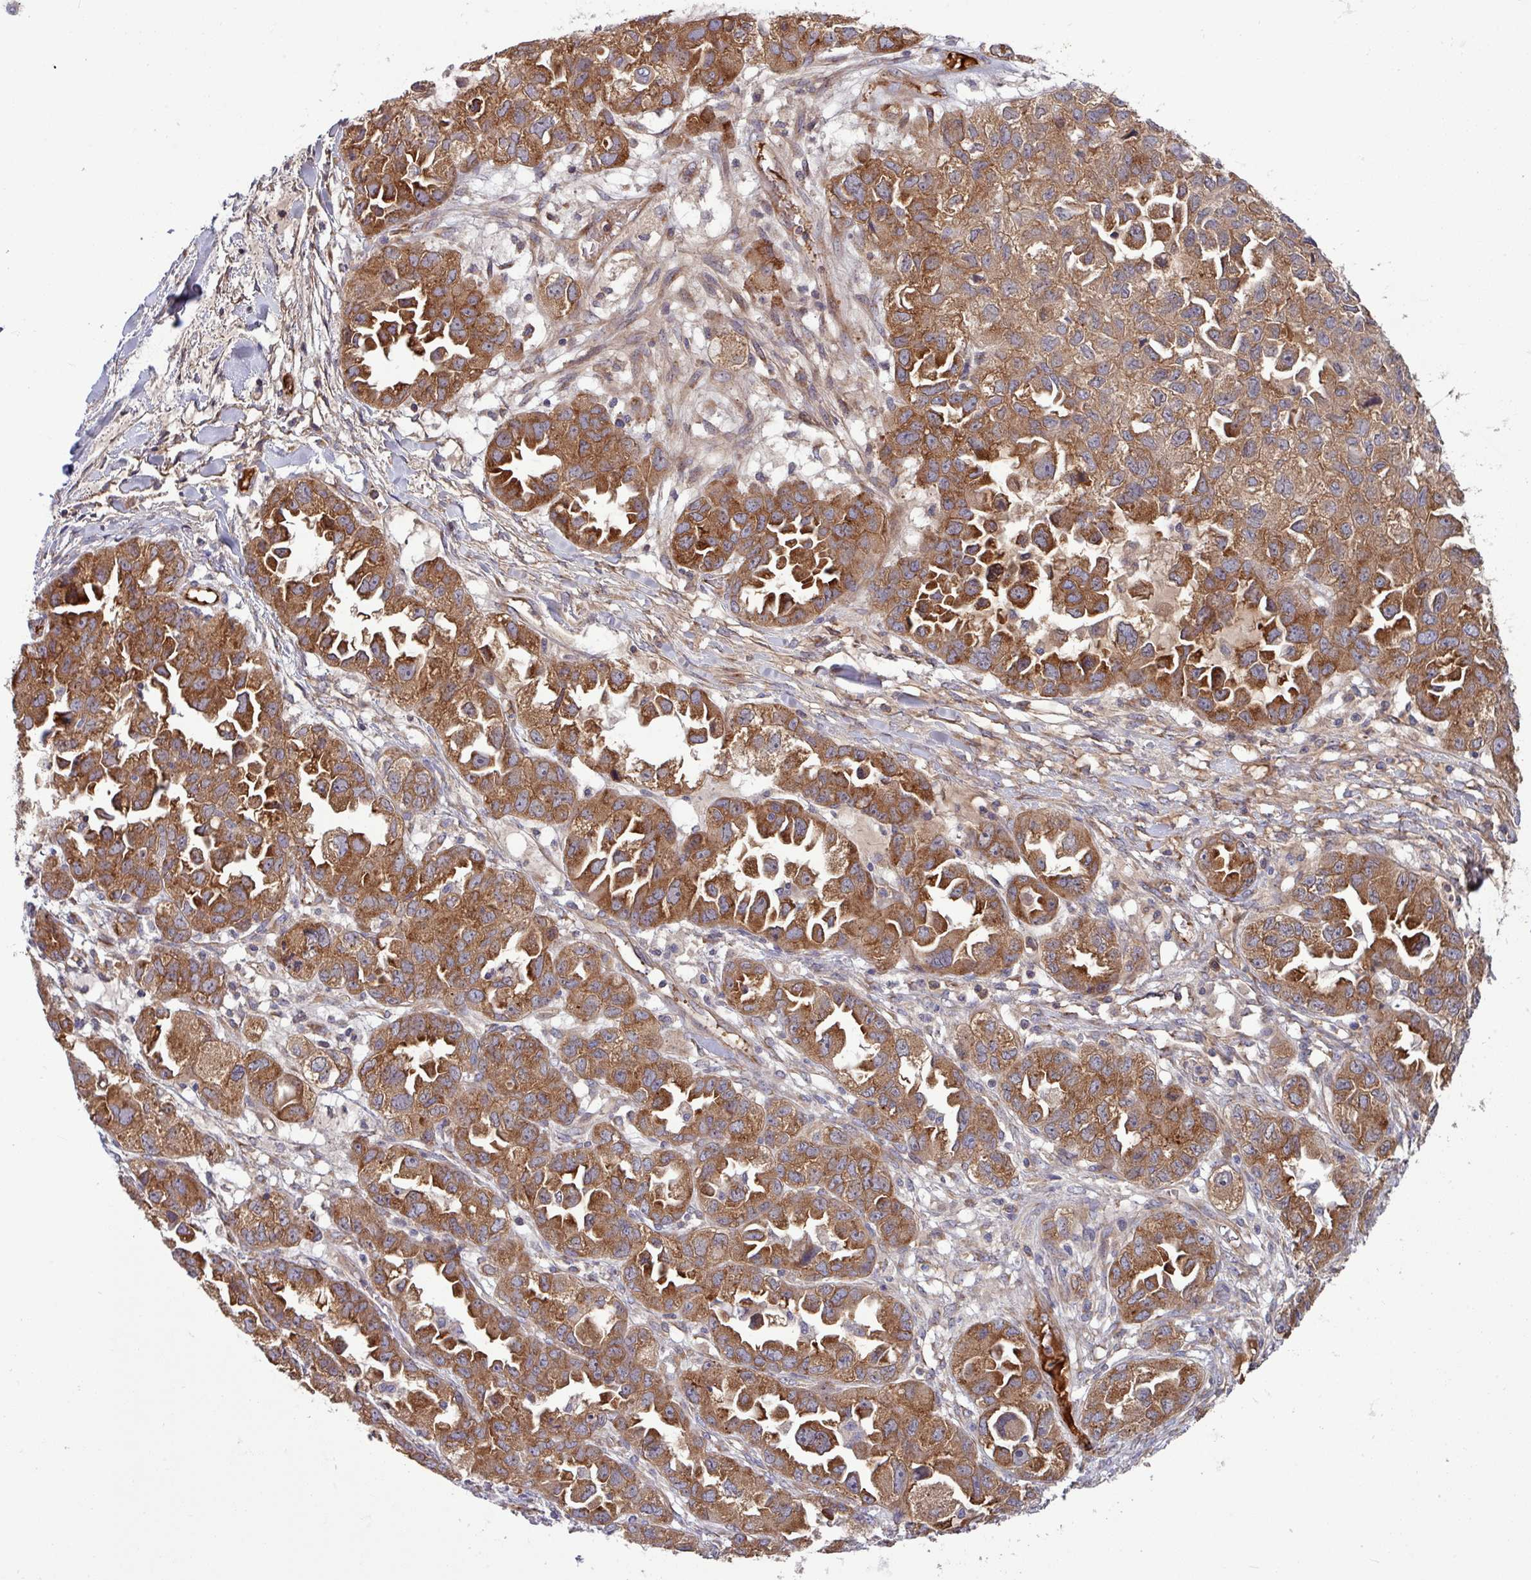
{"staining": {"intensity": "moderate", "quantity": ">75%", "location": "cytoplasmic/membranous"}, "tissue": "ovarian cancer", "cell_type": "Tumor cells", "image_type": "cancer", "snomed": [{"axis": "morphology", "description": "Cystadenocarcinoma, serous, NOS"}, {"axis": "topography", "description": "Ovary"}], "caption": "Approximately >75% of tumor cells in human ovarian cancer display moderate cytoplasmic/membranous protein staining as visualized by brown immunohistochemical staining.", "gene": "LSM12", "patient": {"sex": "female", "age": 84}}